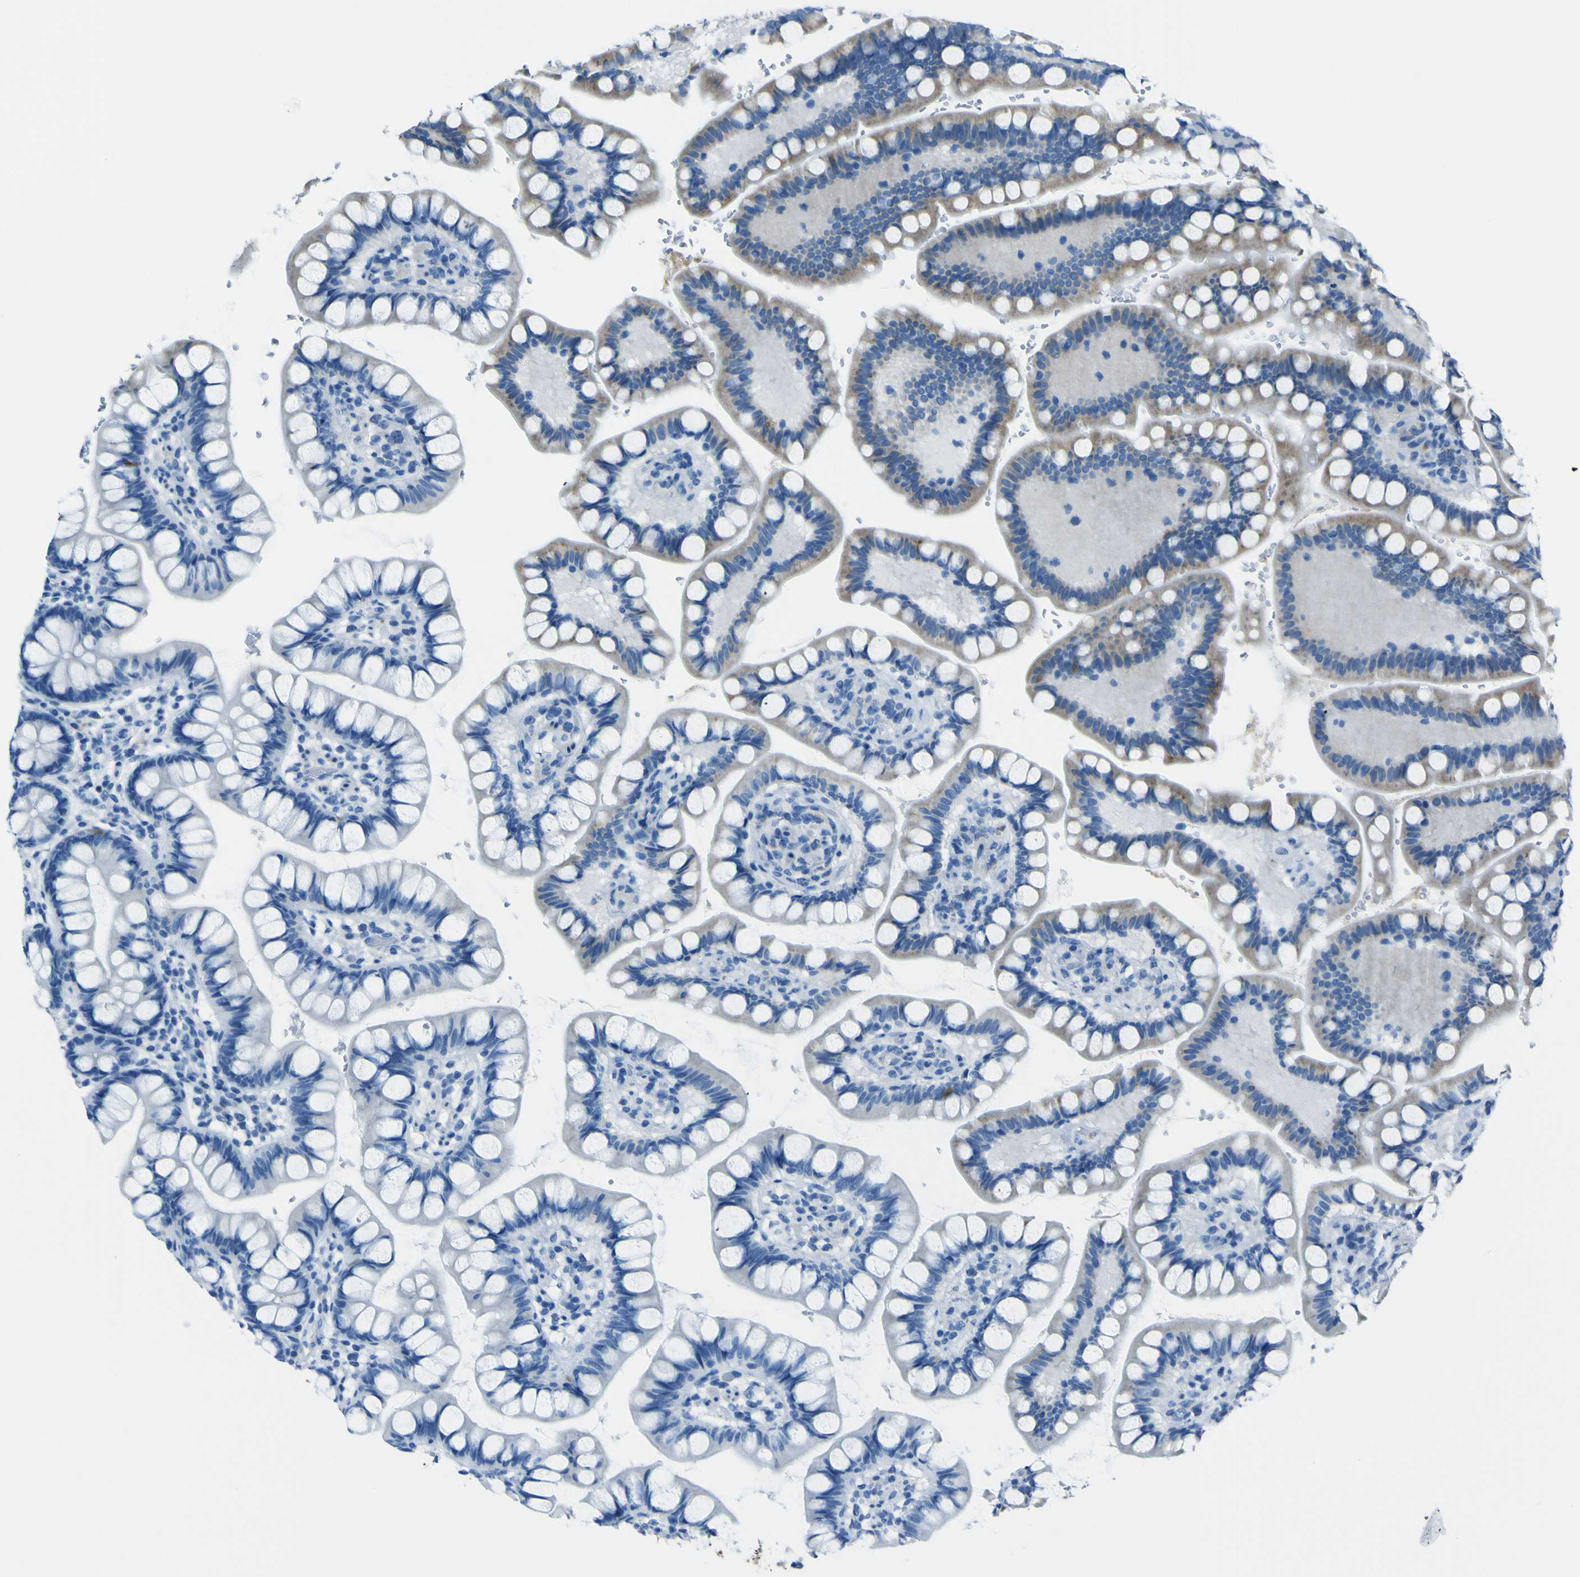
{"staining": {"intensity": "weak", "quantity": "<25%", "location": "cytoplasmic/membranous"}, "tissue": "small intestine", "cell_type": "Glandular cells", "image_type": "normal", "snomed": [{"axis": "morphology", "description": "Normal tissue, NOS"}, {"axis": "topography", "description": "Small intestine"}], "caption": "The photomicrograph demonstrates no staining of glandular cells in benign small intestine.", "gene": "ACSL1", "patient": {"sex": "female", "age": 58}}